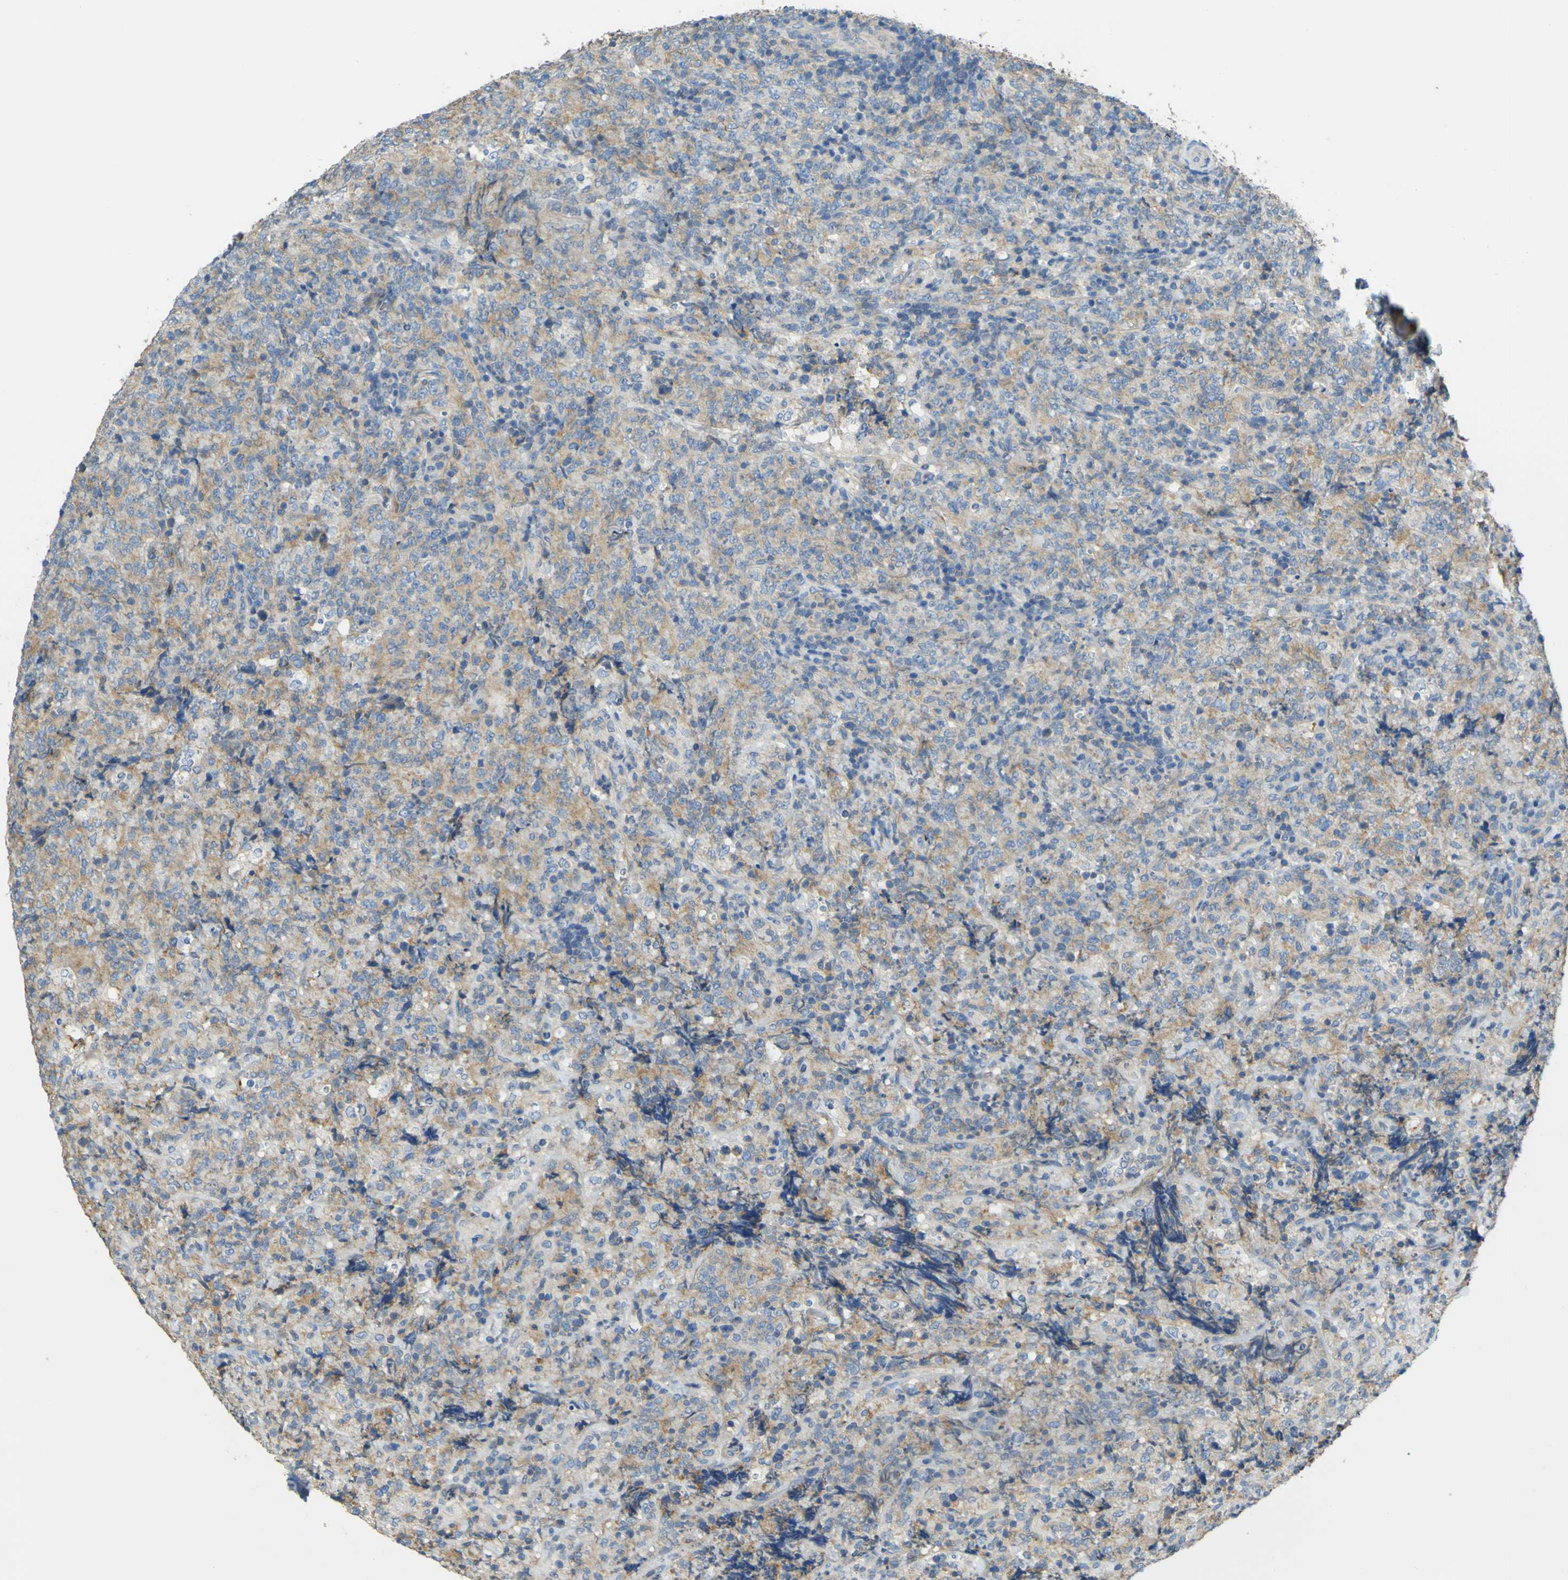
{"staining": {"intensity": "weak", "quantity": "25%-75%", "location": "cytoplasmic/membranous"}, "tissue": "lymphoma", "cell_type": "Tumor cells", "image_type": "cancer", "snomed": [{"axis": "morphology", "description": "Malignant lymphoma, non-Hodgkin's type, High grade"}, {"axis": "topography", "description": "Tonsil"}], "caption": "This is an image of IHC staining of high-grade malignant lymphoma, non-Hodgkin's type, which shows weak staining in the cytoplasmic/membranous of tumor cells.", "gene": "OGN", "patient": {"sex": "female", "age": 36}}